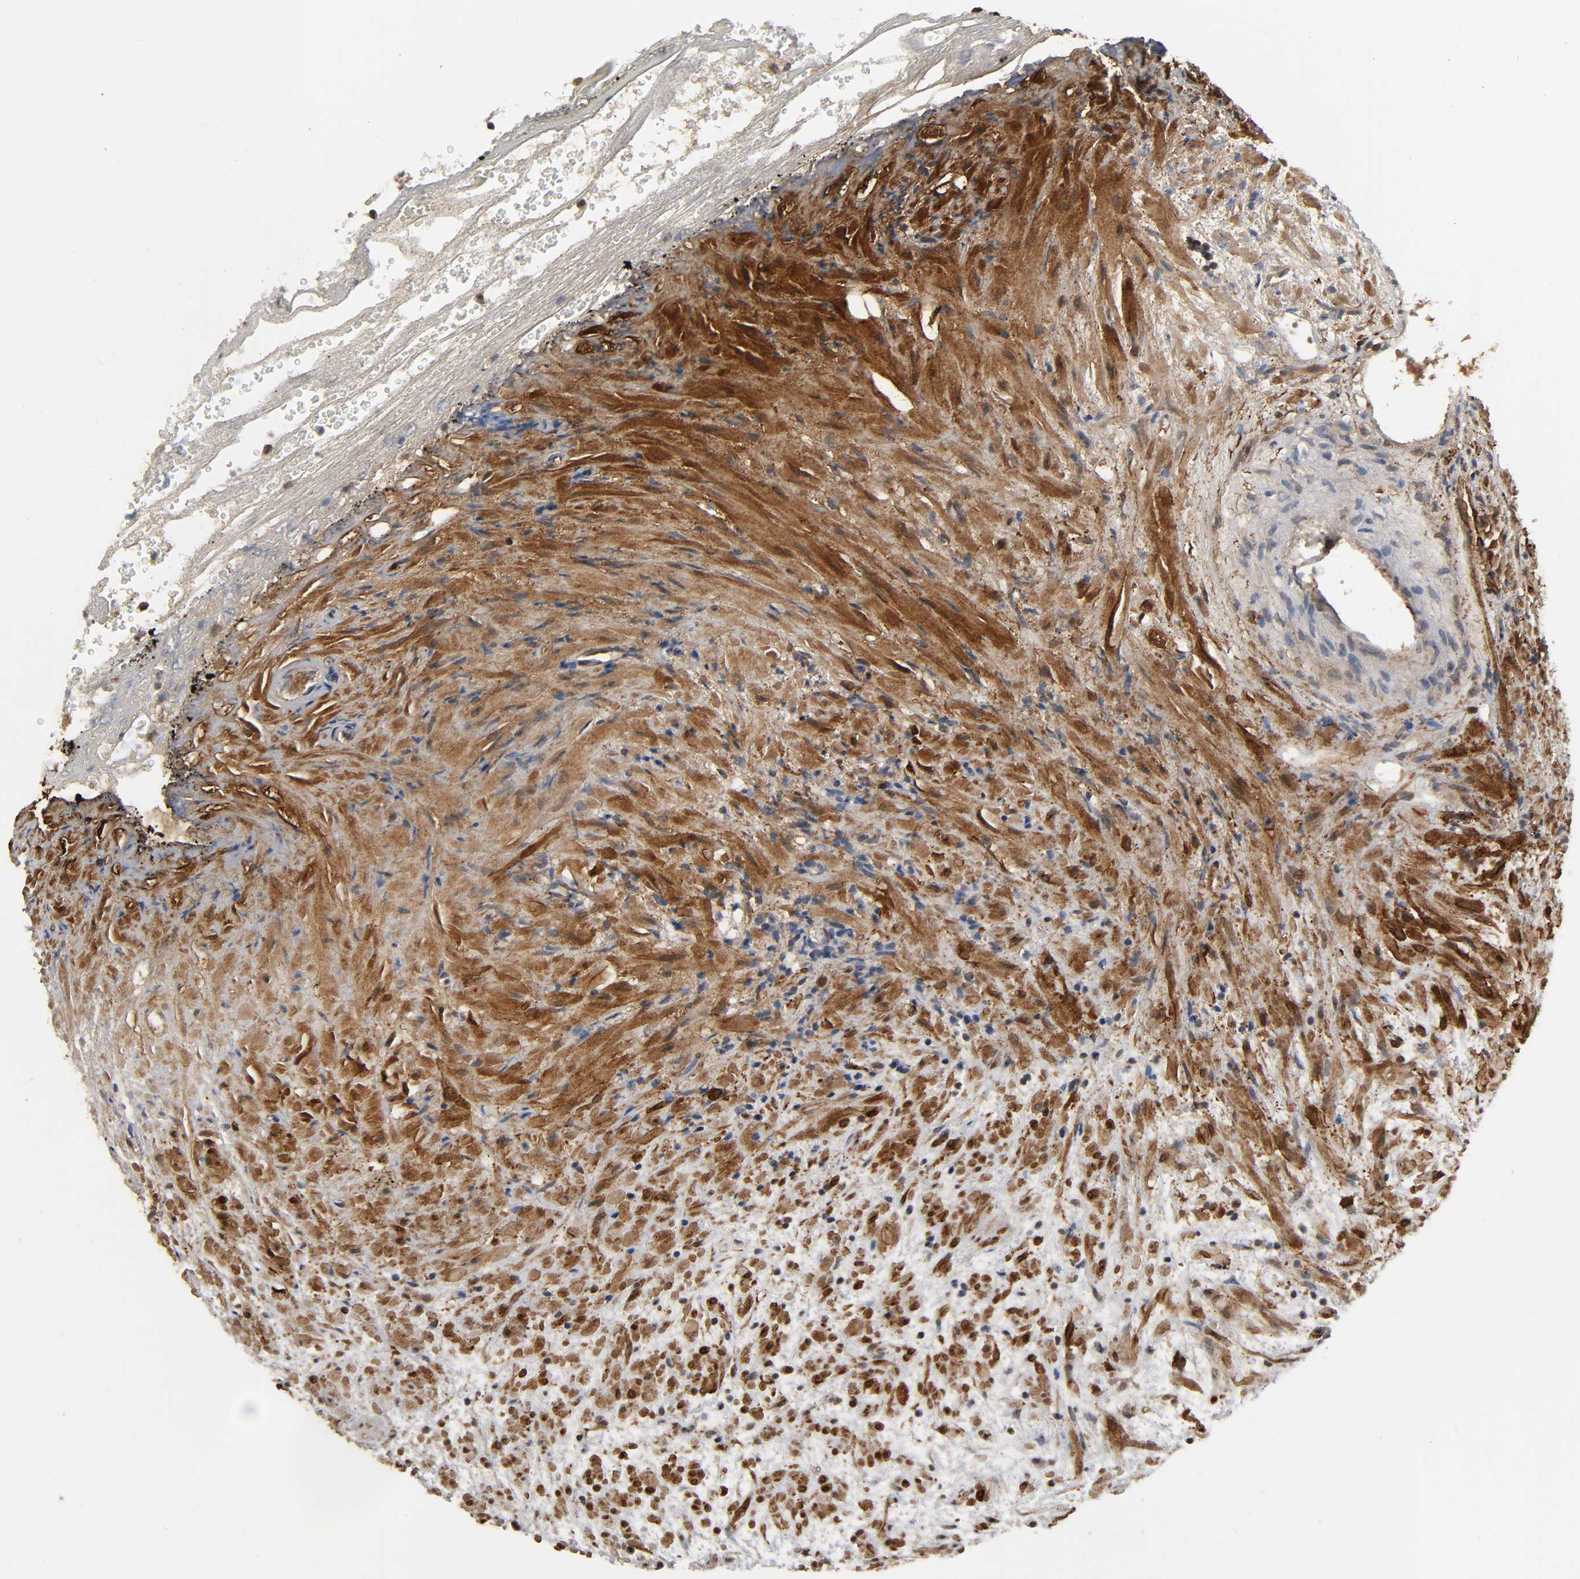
{"staining": {"intensity": "moderate", "quantity": "25%-75%", "location": "nuclear"}, "tissue": "prostate", "cell_type": "Glandular cells", "image_type": "normal", "snomed": [{"axis": "morphology", "description": "Normal tissue, NOS"}, {"axis": "topography", "description": "Prostate"}], "caption": "A photomicrograph of prostate stained for a protein shows moderate nuclear brown staining in glandular cells. The staining was performed using DAB to visualize the protein expression in brown, while the nuclei were stained in blue with hematoxylin (Magnification: 20x).", "gene": "AHNAK2", "patient": {"sex": "male", "age": 76}}